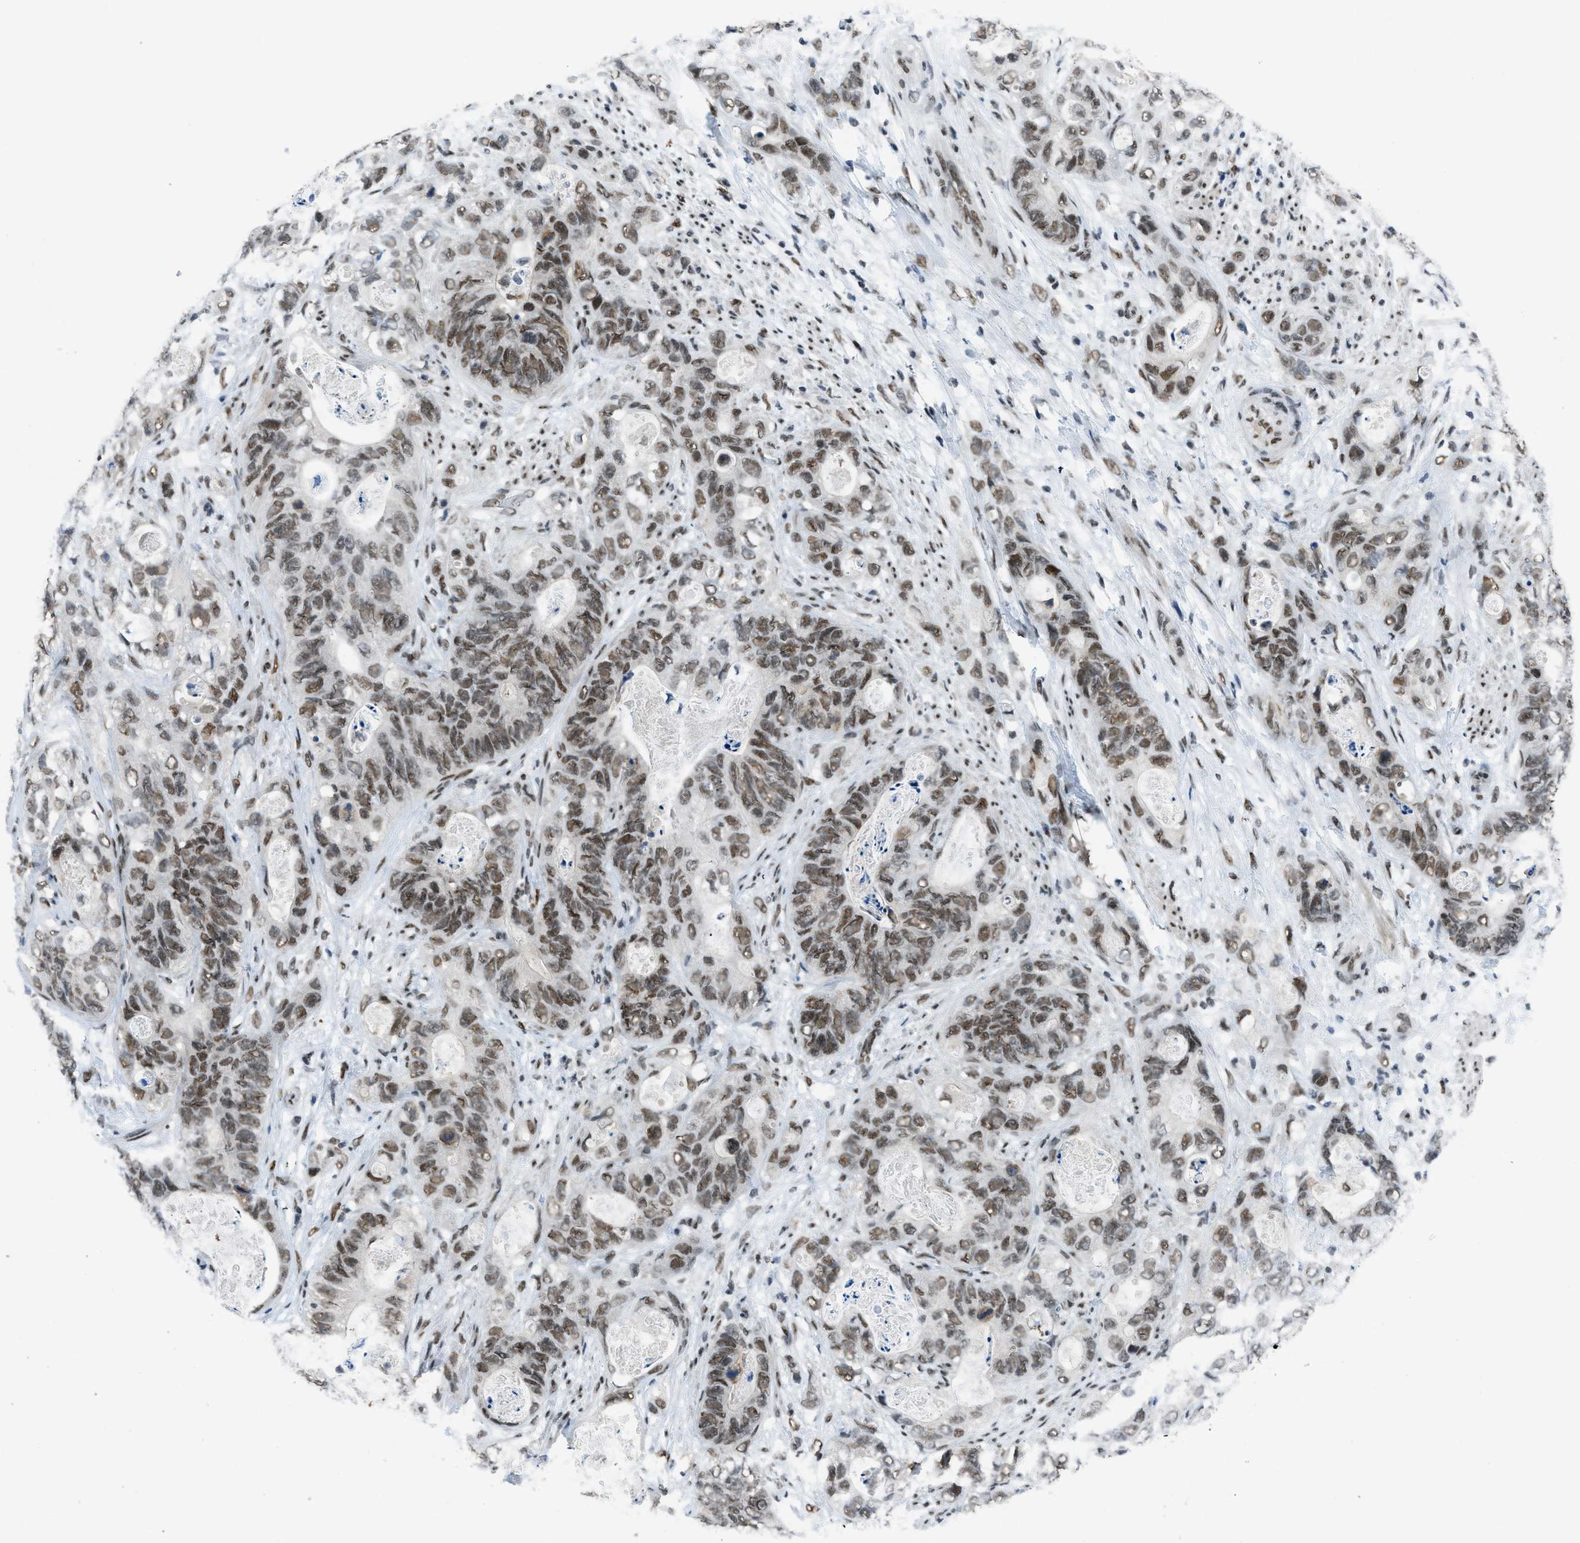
{"staining": {"intensity": "moderate", "quantity": ">75%", "location": "nuclear"}, "tissue": "stomach cancer", "cell_type": "Tumor cells", "image_type": "cancer", "snomed": [{"axis": "morphology", "description": "Adenocarcinoma, NOS"}, {"axis": "topography", "description": "Stomach"}], "caption": "A micrograph of stomach adenocarcinoma stained for a protein exhibits moderate nuclear brown staining in tumor cells.", "gene": "GATAD2B", "patient": {"sex": "female", "age": 89}}